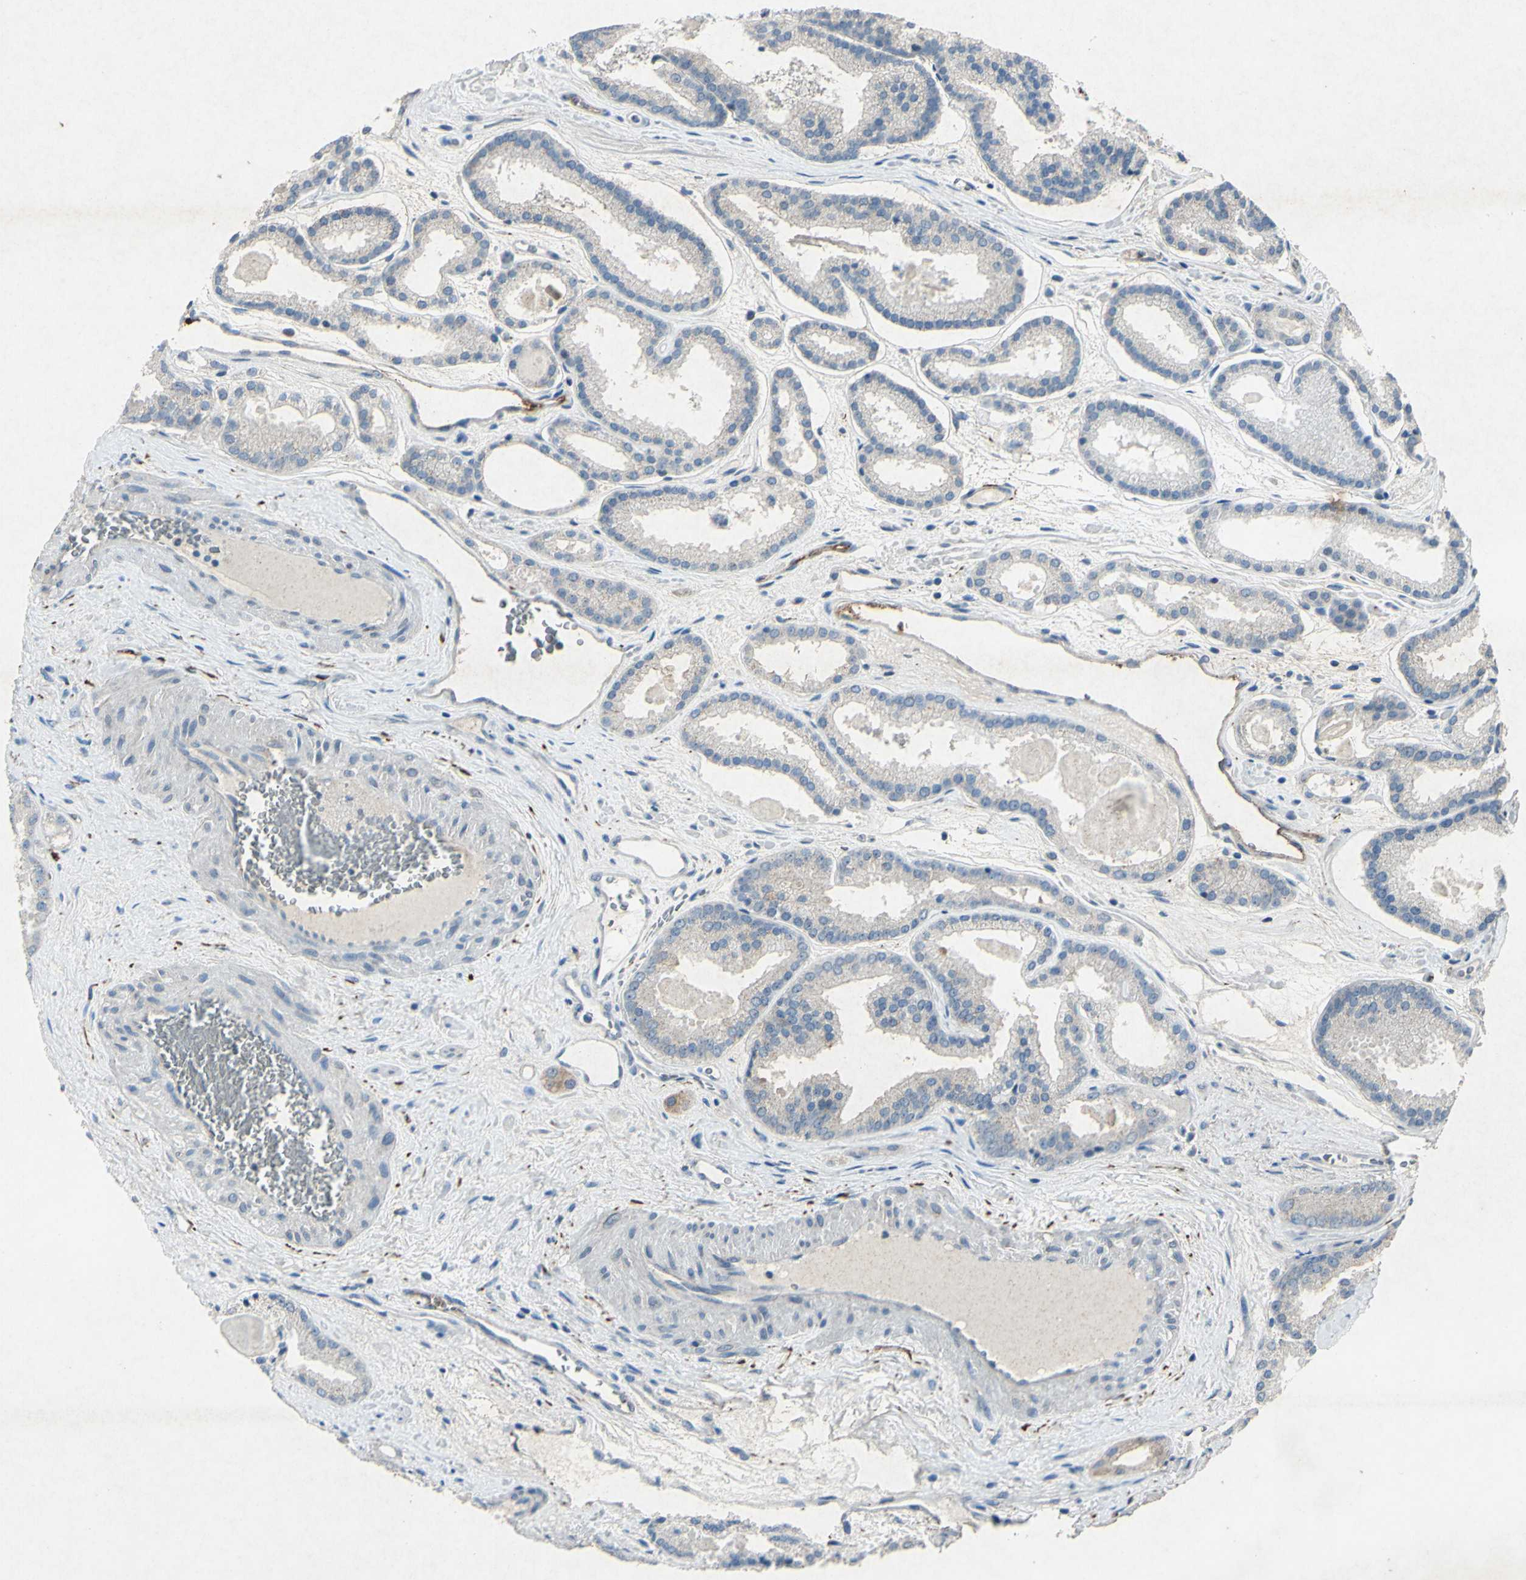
{"staining": {"intensity": "negative", "quantity": "none", "location": "none"}, "tissue": "prostate cancer", "cell_type": "Tumor cells", "image_type": "cancer", "snomed": [{"axis": "morphology", "description": "Adenocarcinoma, Low grade"}, {"axis": "topography", "description": "Prostate"}], "caption": "The IHC photomicrograph has no significant positivity in tumor cells of prostate cancer (low-grade adenocarcinoma) tissue. Brightfield microscopy of immunohistochemistry stained with DAB (3,3'-diaminobenzidine) (brown) and hematoxylin (blue), captured at high magnification.", "gene": "SNAP91", "patient": {"sex": "male", "age": 59}}